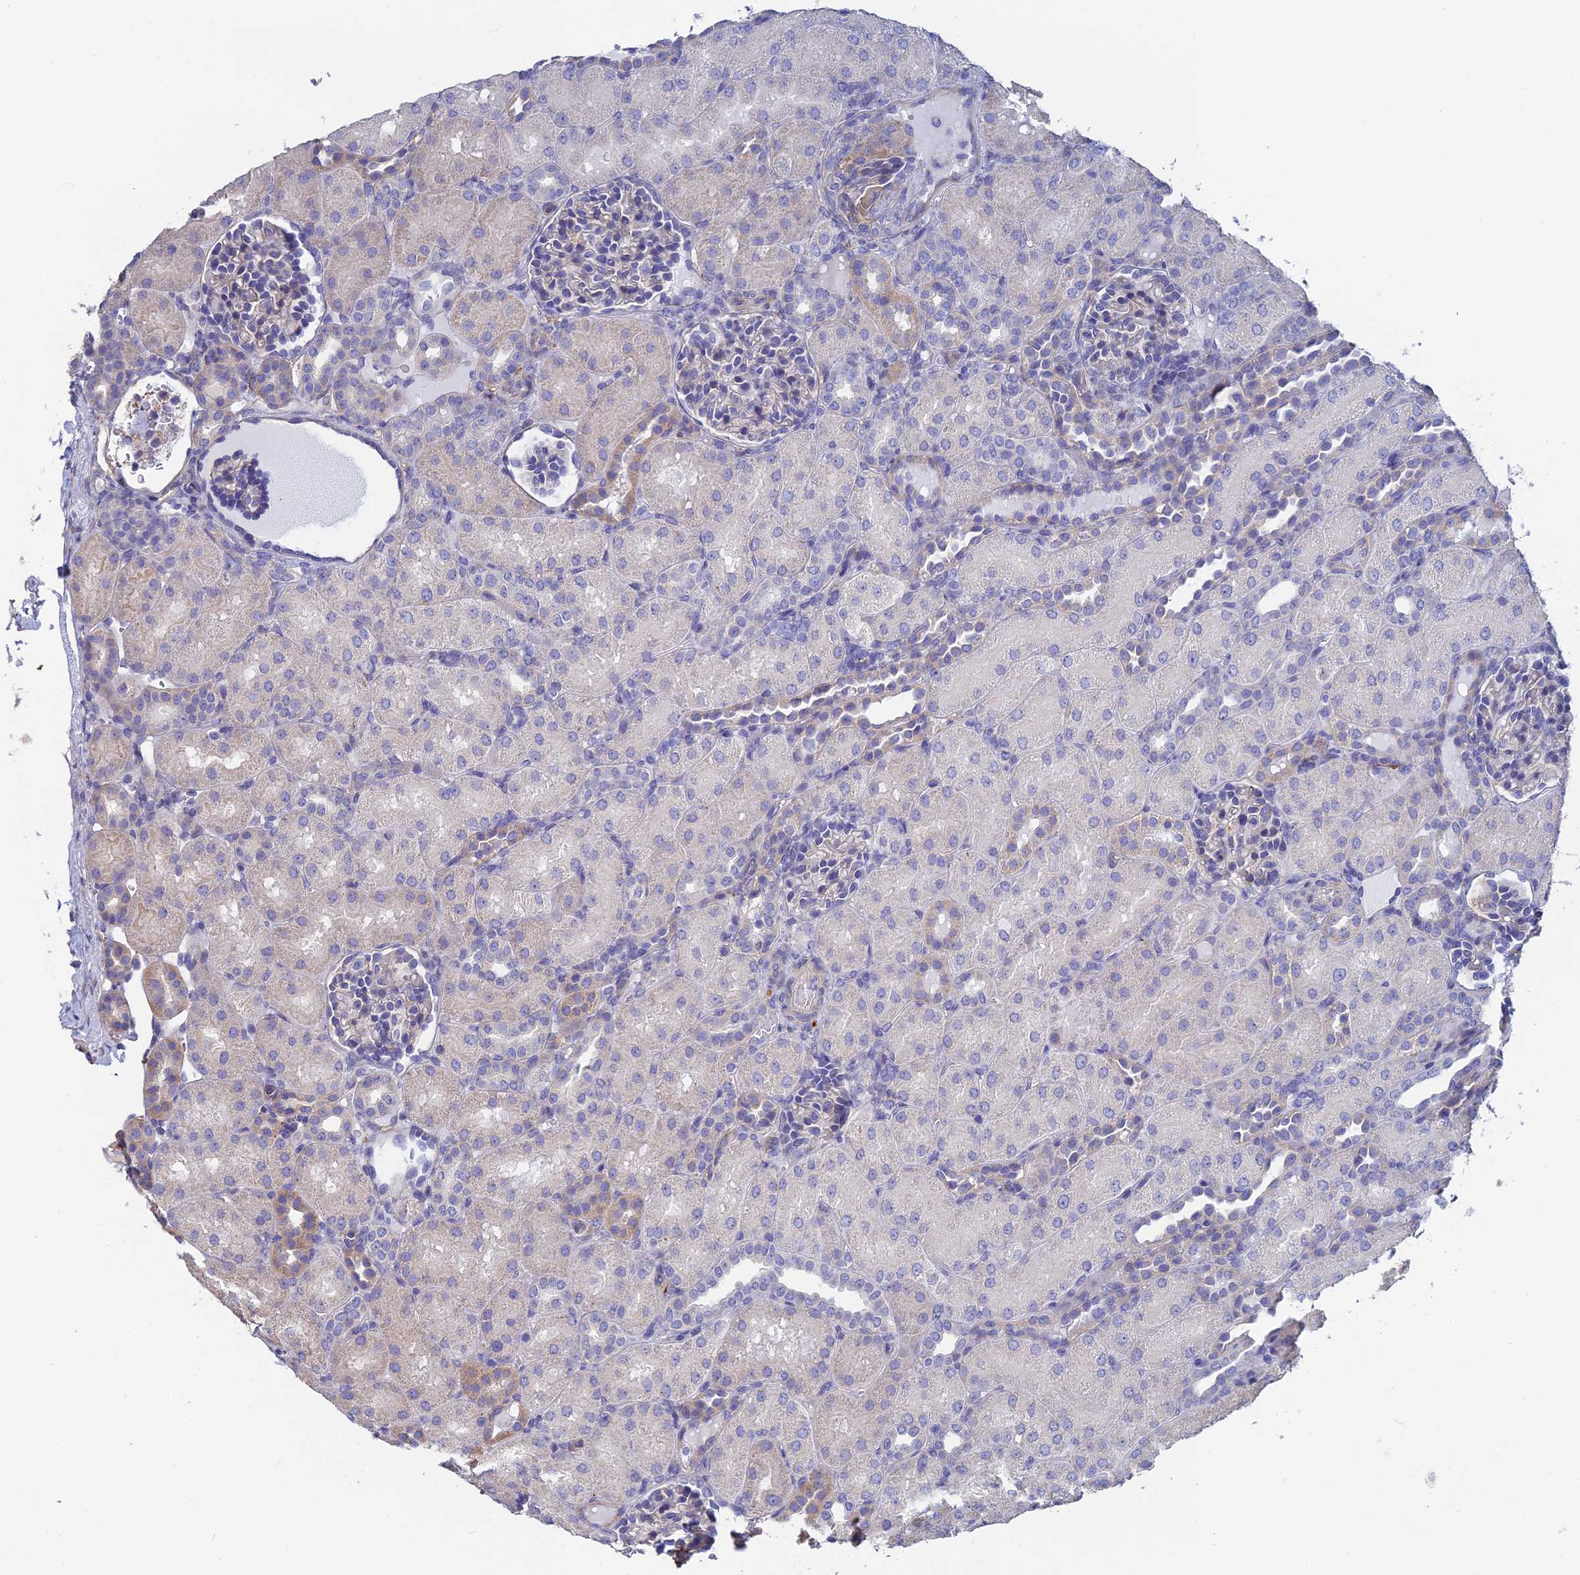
{"staining": {"intensity": "moderate", "quantity": "<25%", "location": "cytoplasmic/membranous"}, "tissue": "kidney", "cell_type": "Cells in glomeruli", "image_type": "normal", "snomed": [{"axis": "morphology", "description": "Normal tissue, NOS"}, {"axis": "topography", "description": "Kidney"}], "caption": "Approximately <25% of cells in glomeruli in normal kidney demonstrate moderate cytoplasmic/membranous protein positivity as visualized by brown immunohistochemical staining.", "gene": "PCDHA5", "patient": {"sex": "male", "age": 1}}